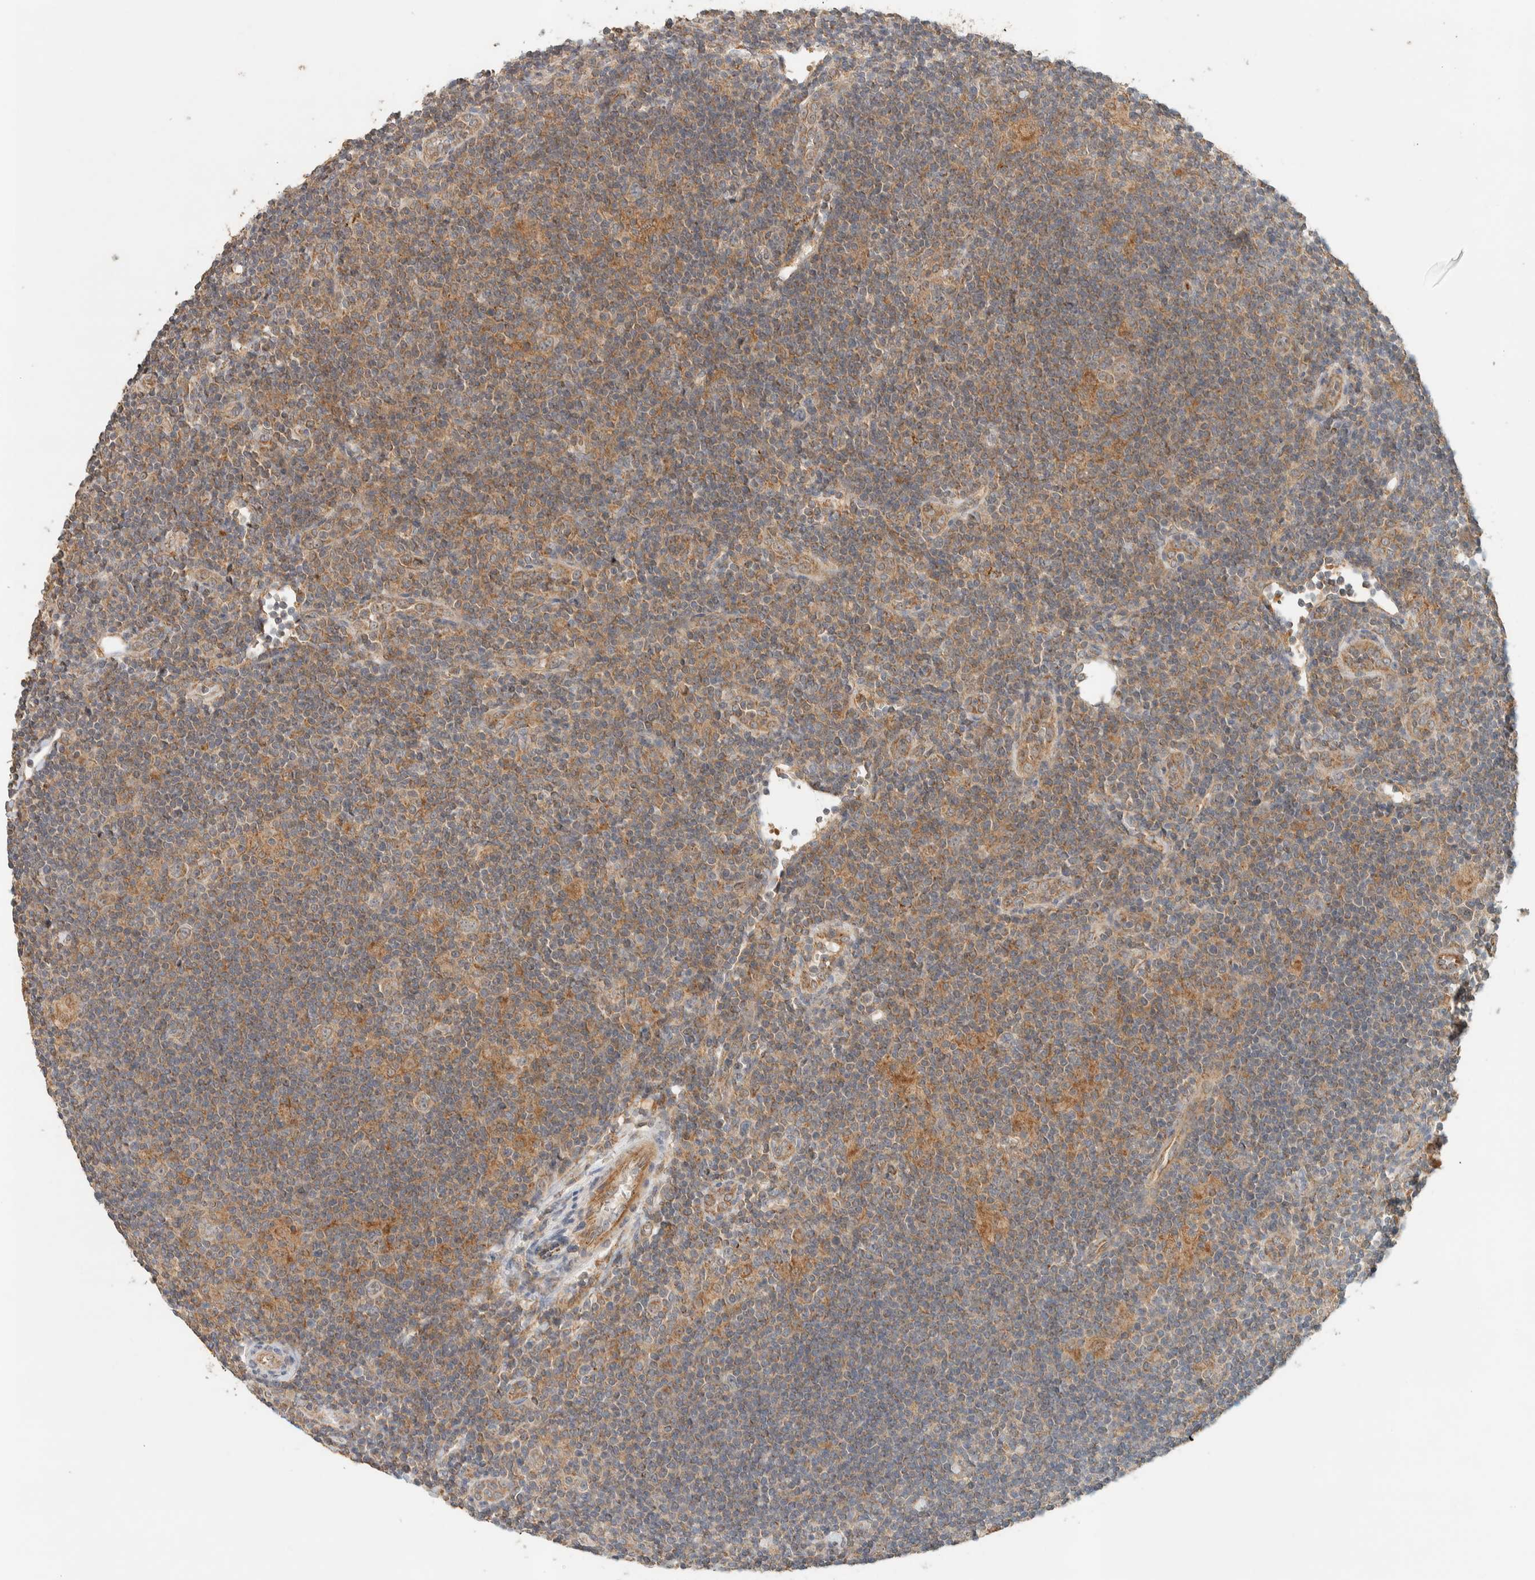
{"staining": {"intensity": "weak", "quantity": ">75%", "location": "cytoplasmic/membranous"}, "tissue": "lymphoma", "cell_type": "Tumor cells", "image_type": "cancer", "snomed": [{"axis": "morphology", "description": "Hodgkin's disease, NOS"}, {"axis": "topography", "description": "Lymph node"}], "caption": "A micrograph showing weak cytoplasmic/membranous expression in approximately >75% of tumor cells in lymphoma, as visualized by brown immunohistochemical staining.", "gene": "PDE7B", "patient": {"sex": "female", "age": 57}}